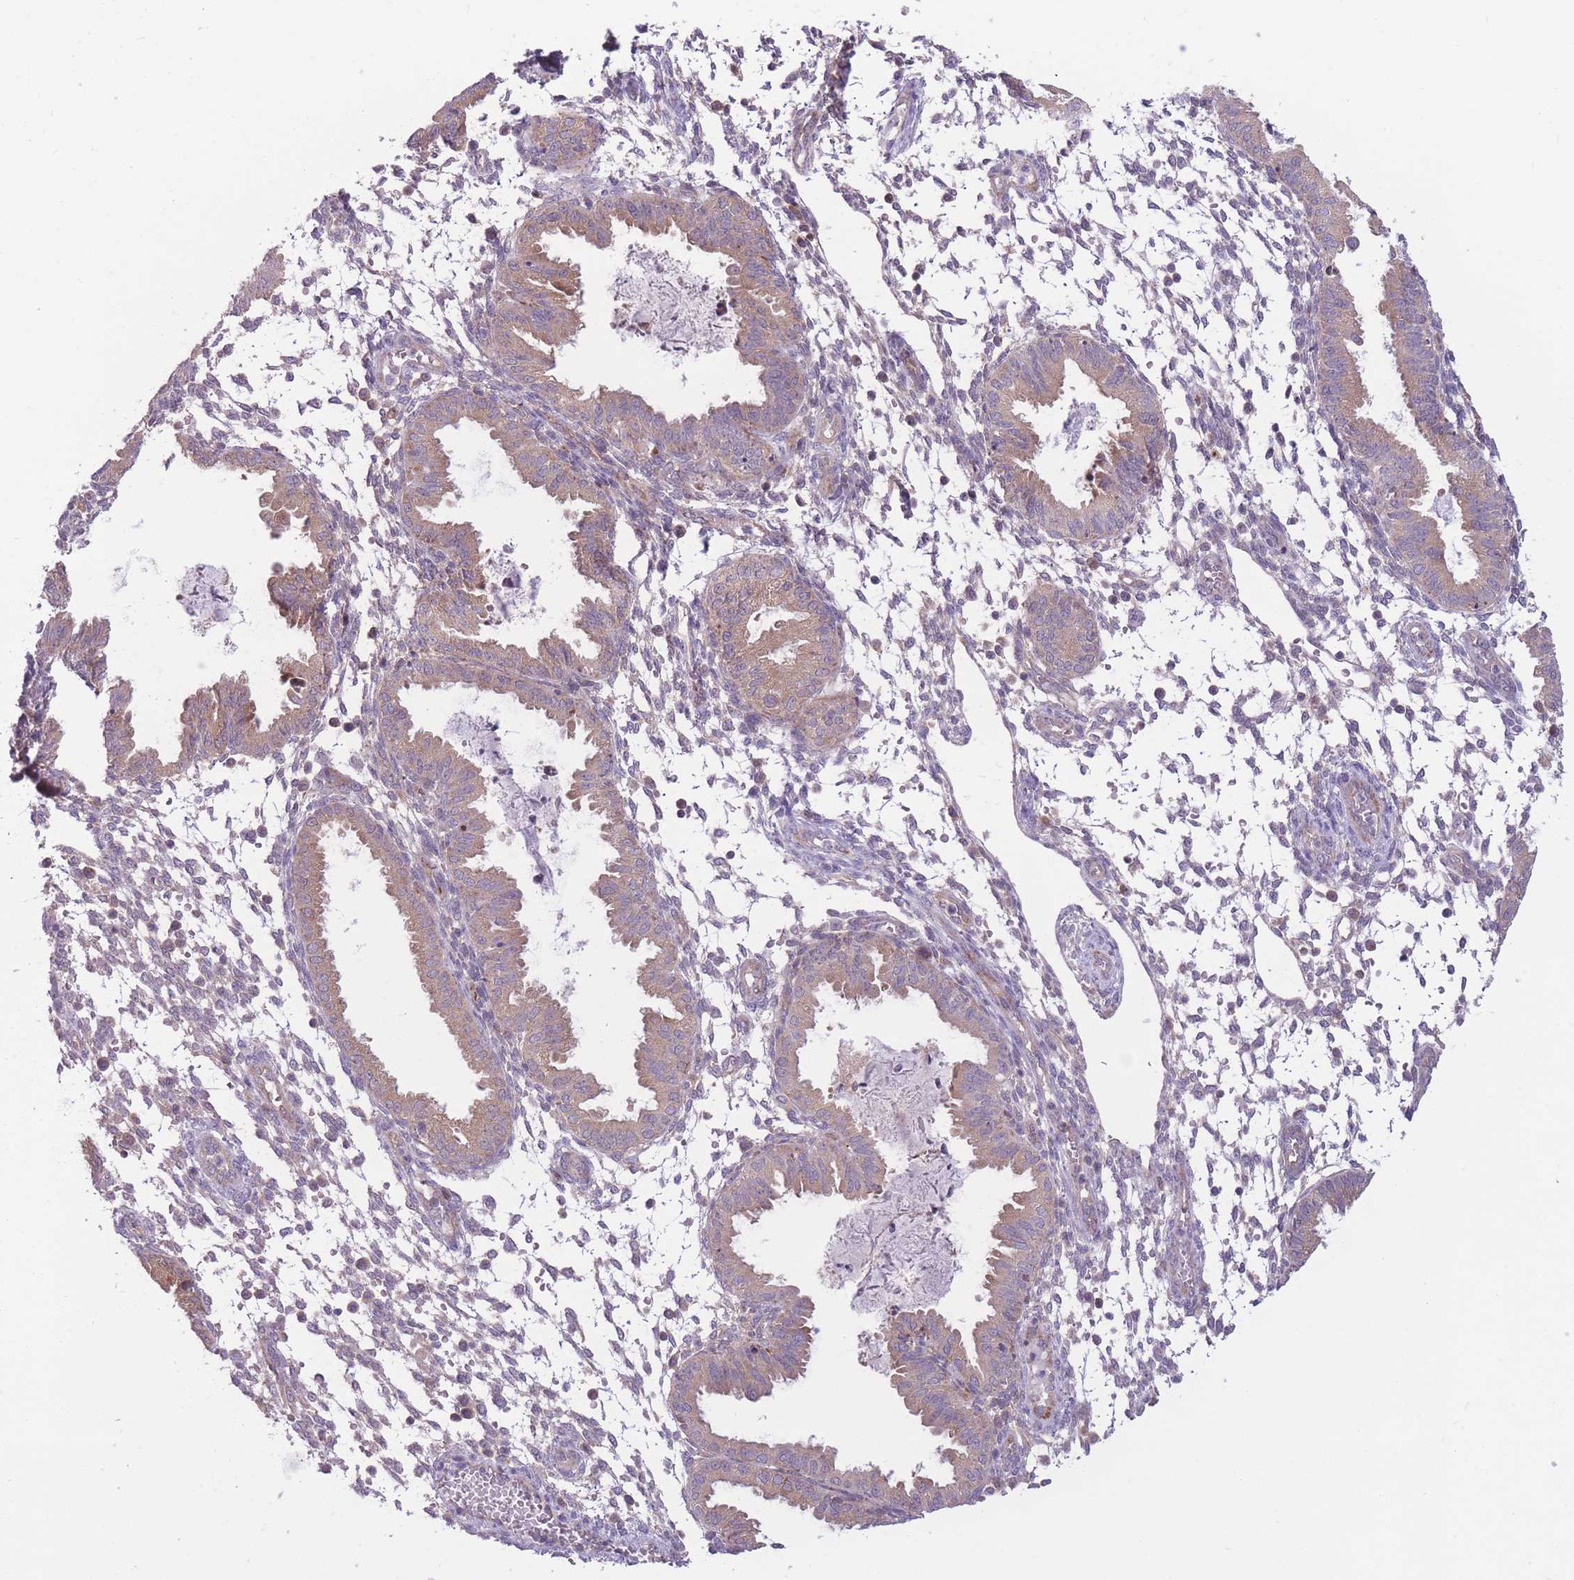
{"staining": {"intensity": "negative", "quantity": "none", "location": "none"}, "tissue": "endometrium", "cell_type": "Cells in endometrial stroma", "image_type": "normal", "snomed": [{"axis": "morphology", "description": "Normal tissue, NOS"}, {"axis": "topography", "description": "Endometrium"}], "caption": "Histopathology image shows no protein positivity in cells in endometrial stroma of unremarkable endometrium. (IHC, brightfield microscopy, high magnification).", "gene": "CCT6A", "patient": {"sex": "female", "age": 33}}